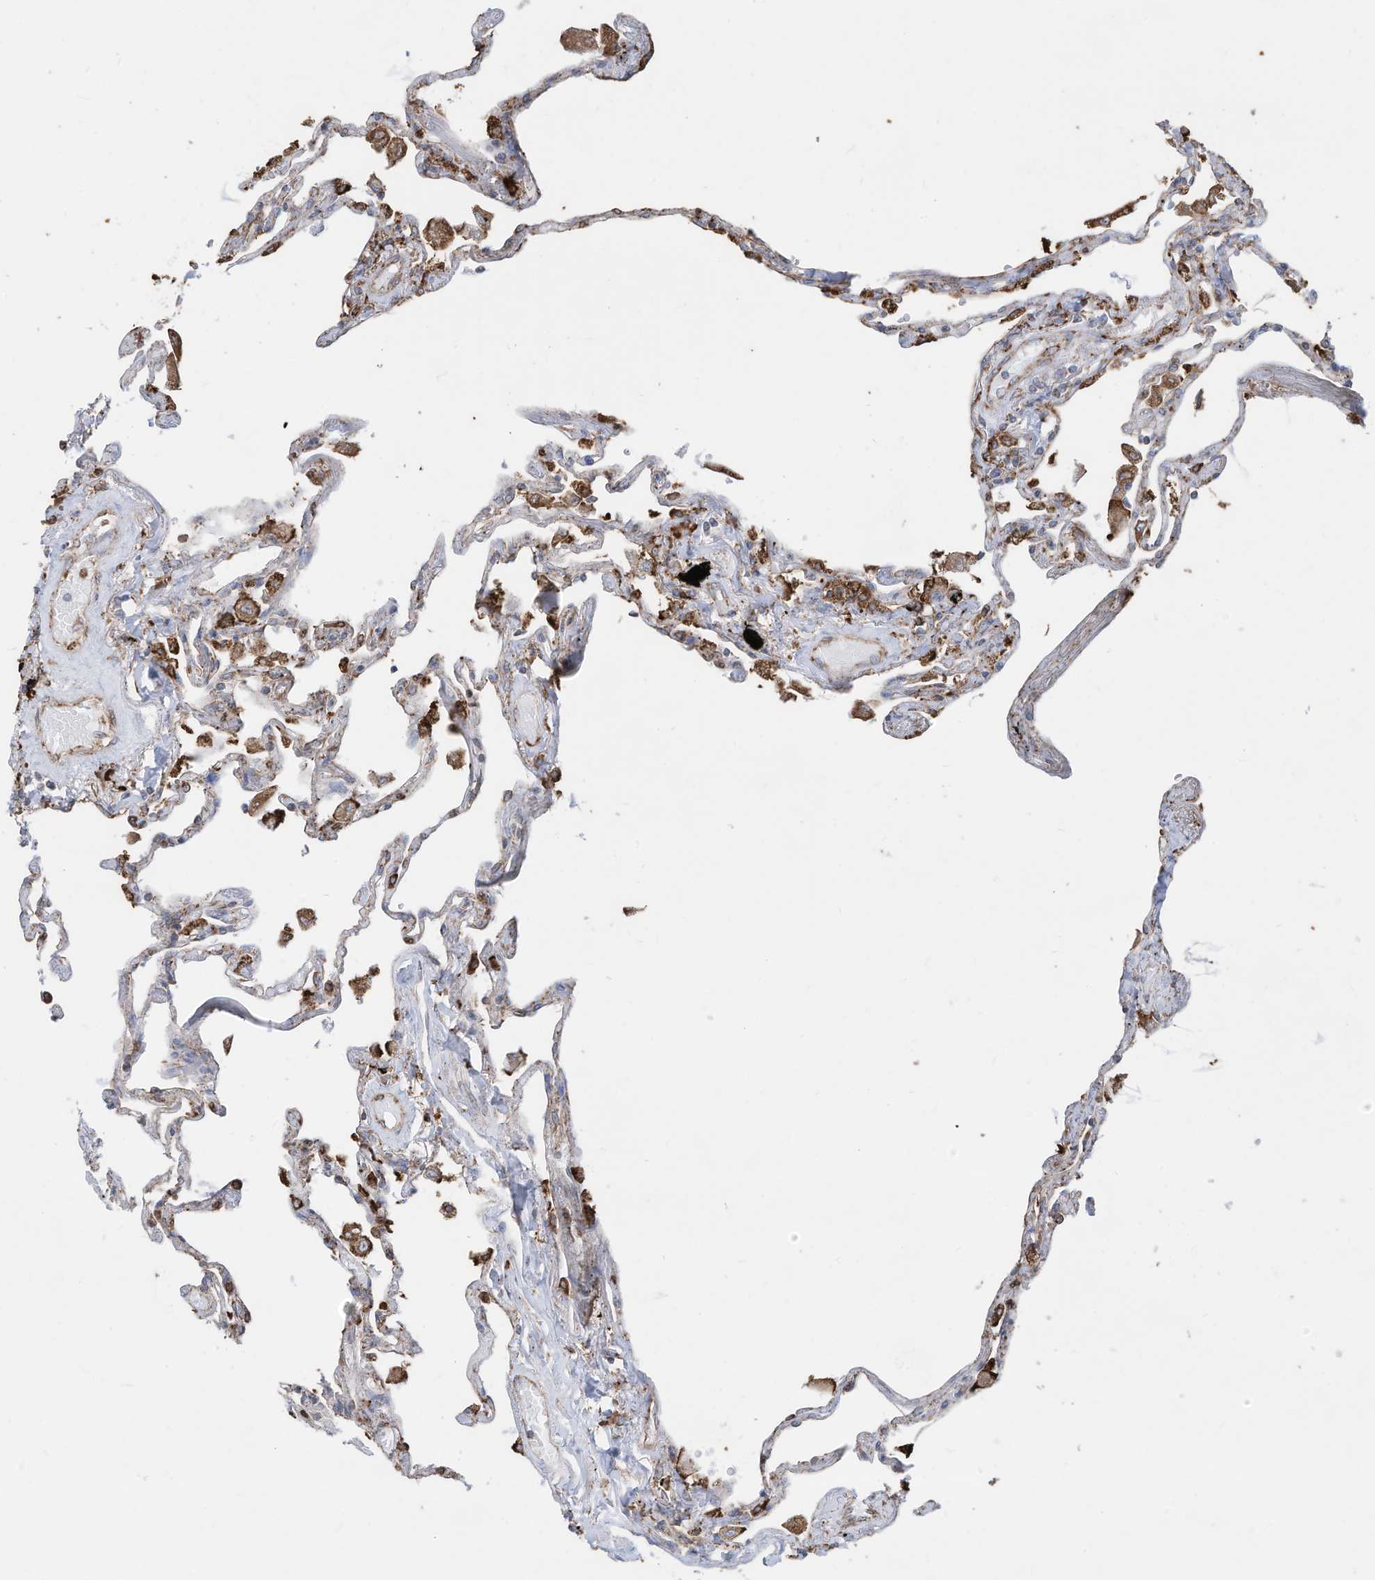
{"staining": {"intensity": "strong", "quantity": "<25%", "location": "cytoplasmic/membranous"}, "tissue": "lung", "cell_type": "Alveolar cells", "image_type": "normal", "snomed": [{"axis": "morphology", "description": "Normal tissue, NOS"}, {"axis": "topography", "description": "Lung"}], "caption": "Immunohistochemical staining of unremarkable human lung displays <25% levels of strong cytoplasmic/membranous protein positivity in about <25% of alveolar cells. (DAB = brown stain, brightfield microscopy at high magnification).", "gene": "ZNF354C", "patient": {"sex": "female", "age": 67}}